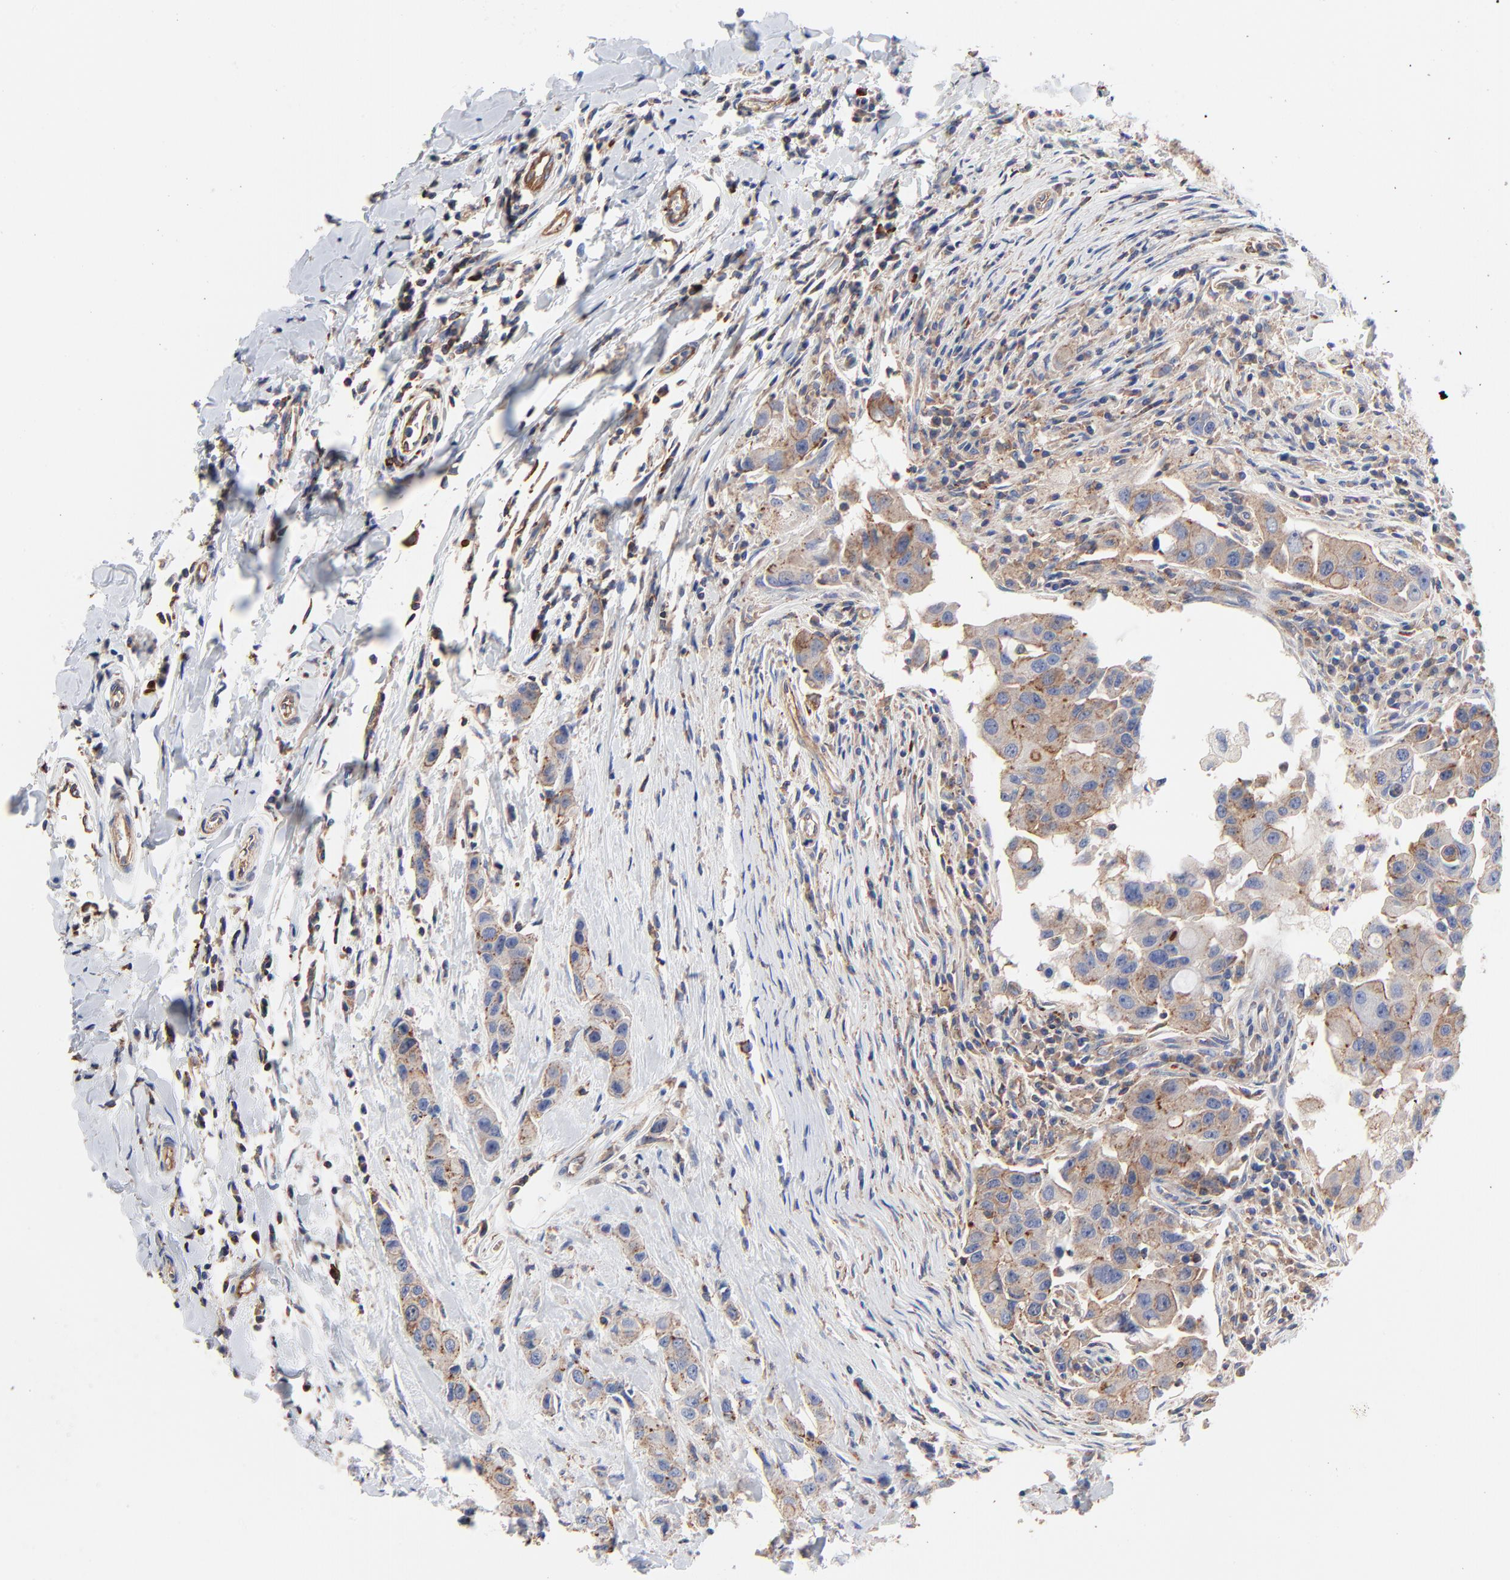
{"staining": {"intensity": "moderate", "quantity": ">75%", "location": "cytoplasmic/membranous"}, "tissue": "breast cancer", "cell_type": "Tumor cells", "image_type": "cancer", "snomed": [{"axis": "morphology", "description": "Duct carcinoma"}, {"axis": "topography", "description": "Breast"}], "caption": "An immunohistochemistry (IHC) micrograph of tumor tissue is shown. Protein staining in brown highlights moderate cytoplasmic/membranous positivity in breast cancer (infiltrating ductal carcinoma) within tumor cells.", "gene": "CD2AP", "patient": {"sex": "female", "age": 27}}